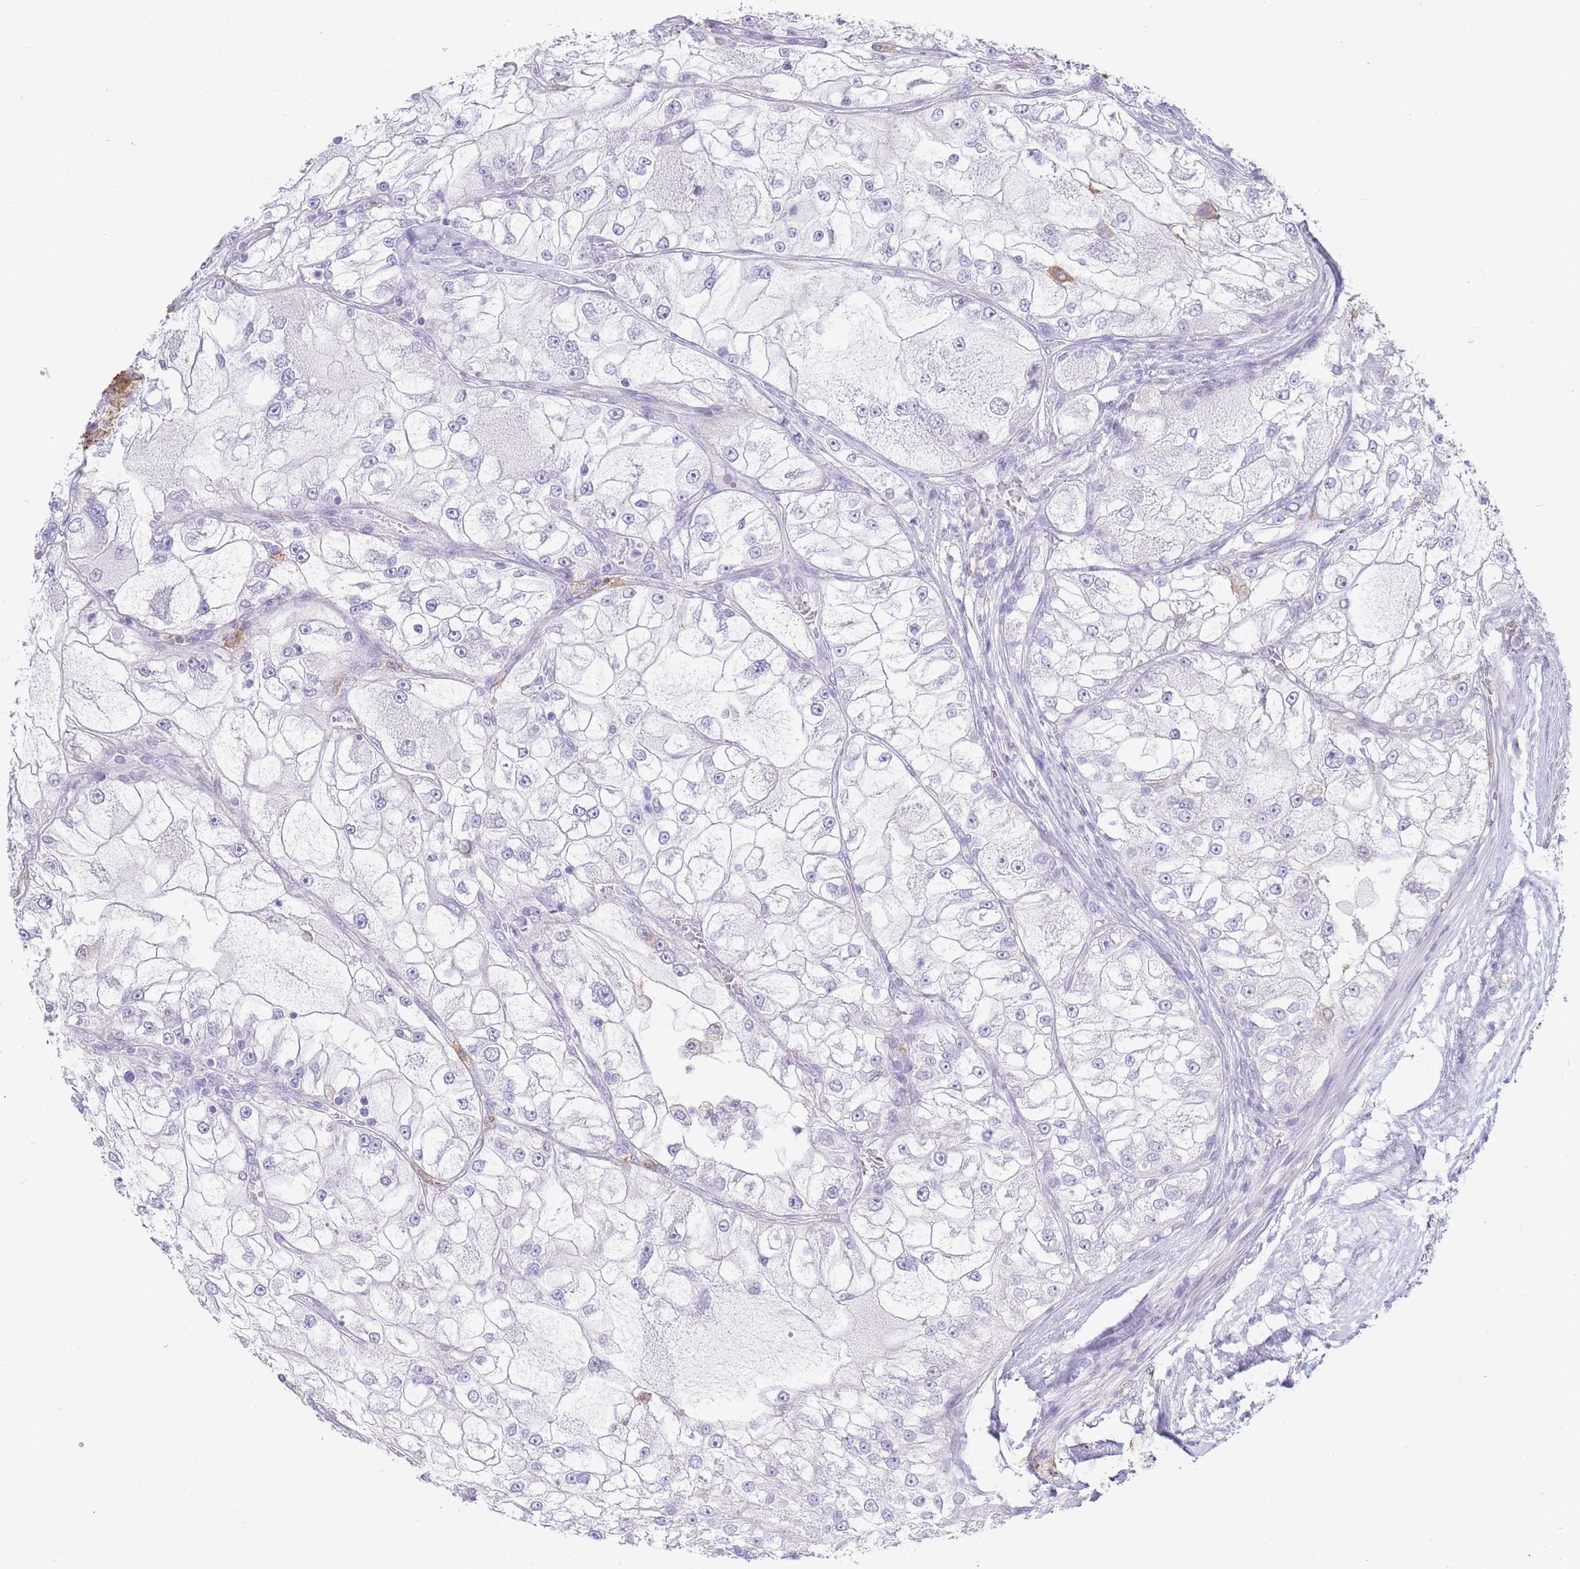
{"staining": {"intensity": "negative", "quantity": "none", "location": "none"}, "tissue": "renal cancer", "cell_type": "Tumor cells", "image_type": "cancer", "snomed": [{"axis": "morphology", "description": "Adenocarcinoma, NOS"}, {"axis": "topography", "description": "Kidney"}], "caption": "Adenocarcinoma (renal) stained for a protein using immunohistochemistry demonstrates no staining tumor cells.", "gene": "CD37", "patient": {"sex": "female", "age": 72}}